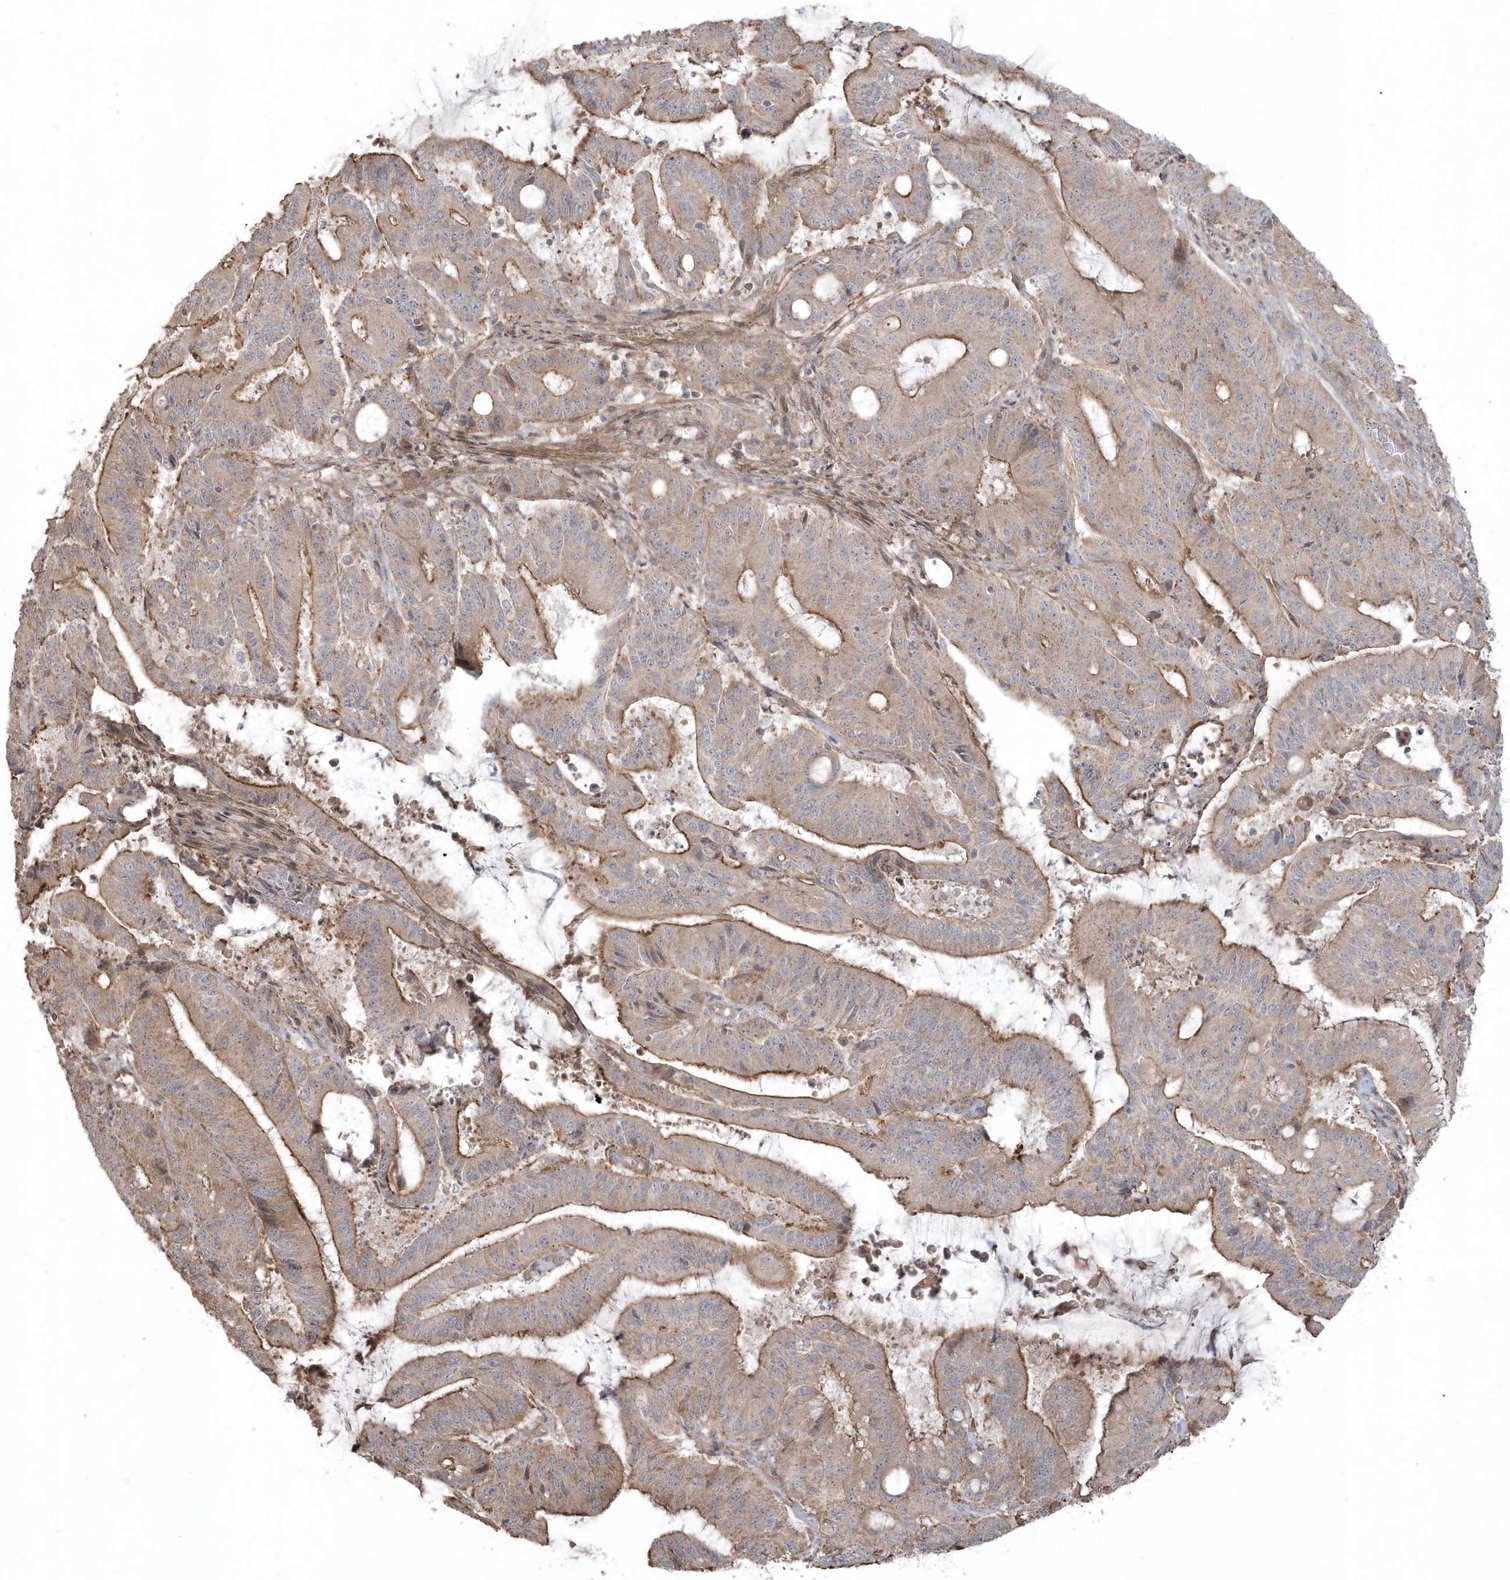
{"staining": {"intensity": "moderate", "quantity": "25%-75%", "location": "cytoplasmic/membranous"}, "tissue": "liver cancer", "cell_type": "Tumor cells", "image_type": "cancer", "snomed": [{"axis": "morphology", "description": "Normal tissue, NOS"}, {"axis": "morphology", "description": "Cholangiocarcinoma"}, {"axis": "topography", "description": "Liver"}, {"axis": "topography", "description": "Peripheral nerve tissue"}], "caption": "A high-resolution image shows immunohistochemistry staining of liver cancer (cholangiocarcinoma), which displays moderate cytoplasmic/membranous expression in approximately 25%-75% of tumor cells.", "gene": "ARMC8", "patient": {"sex": "female", "age": 73}}